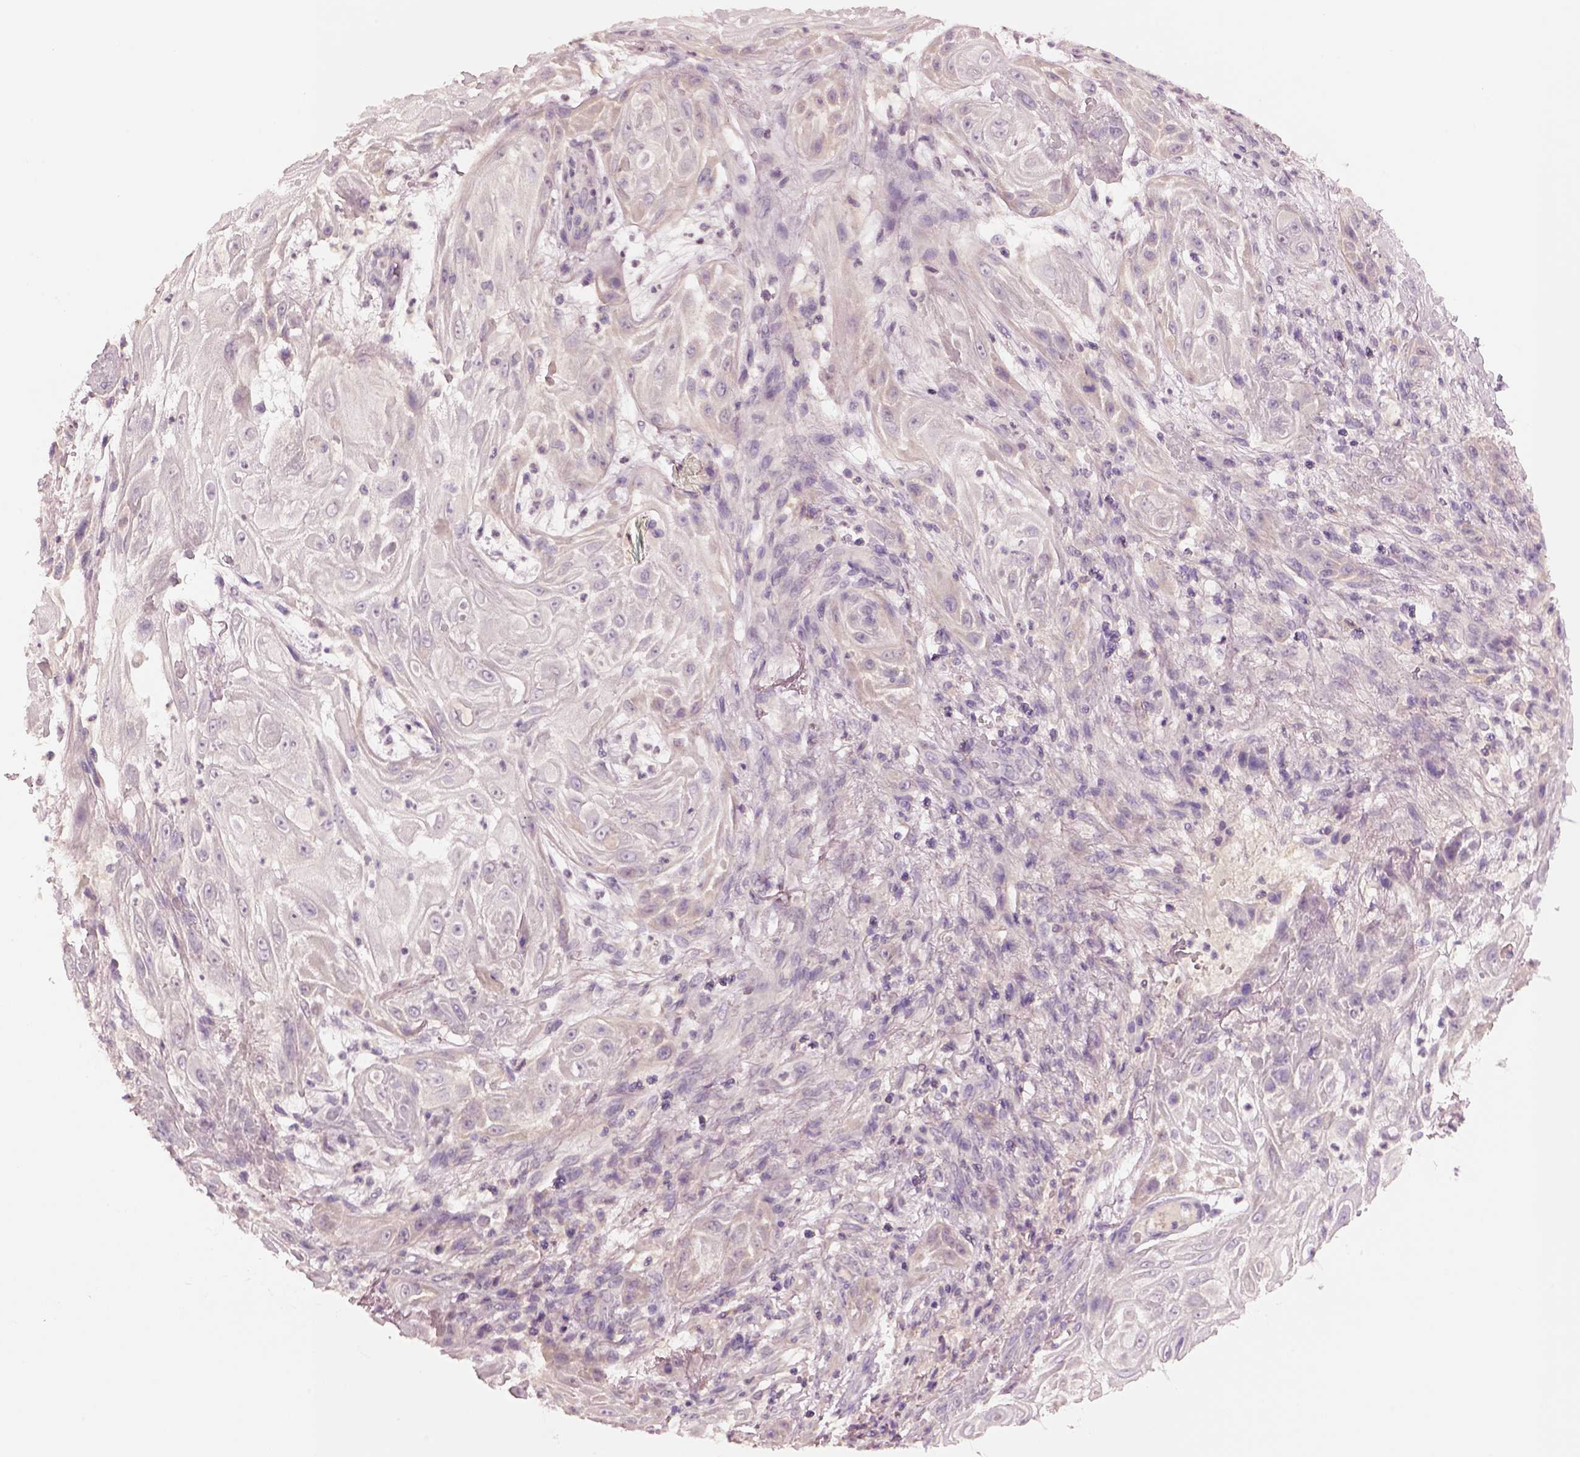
{"staining": {"intensity": "weak", "quantity": "<25%", "location": "cytoplasmic/membranous"}, "tissue": "skin cancer", "cell_type": "Tumor cells", "image_type": "cancer", "snomed": [{"axis": "morphology", "description": "Squamous cell carcinoma, NOS"}, {"axis": "topography", "description": "Skin"}], "caption": "Histopathology image shows no significant protein expression in tumor cells of squamous cell carcinoma (skin).", "gene": "CLPSL1", "patient": {"sex": "male", "age": 62}}